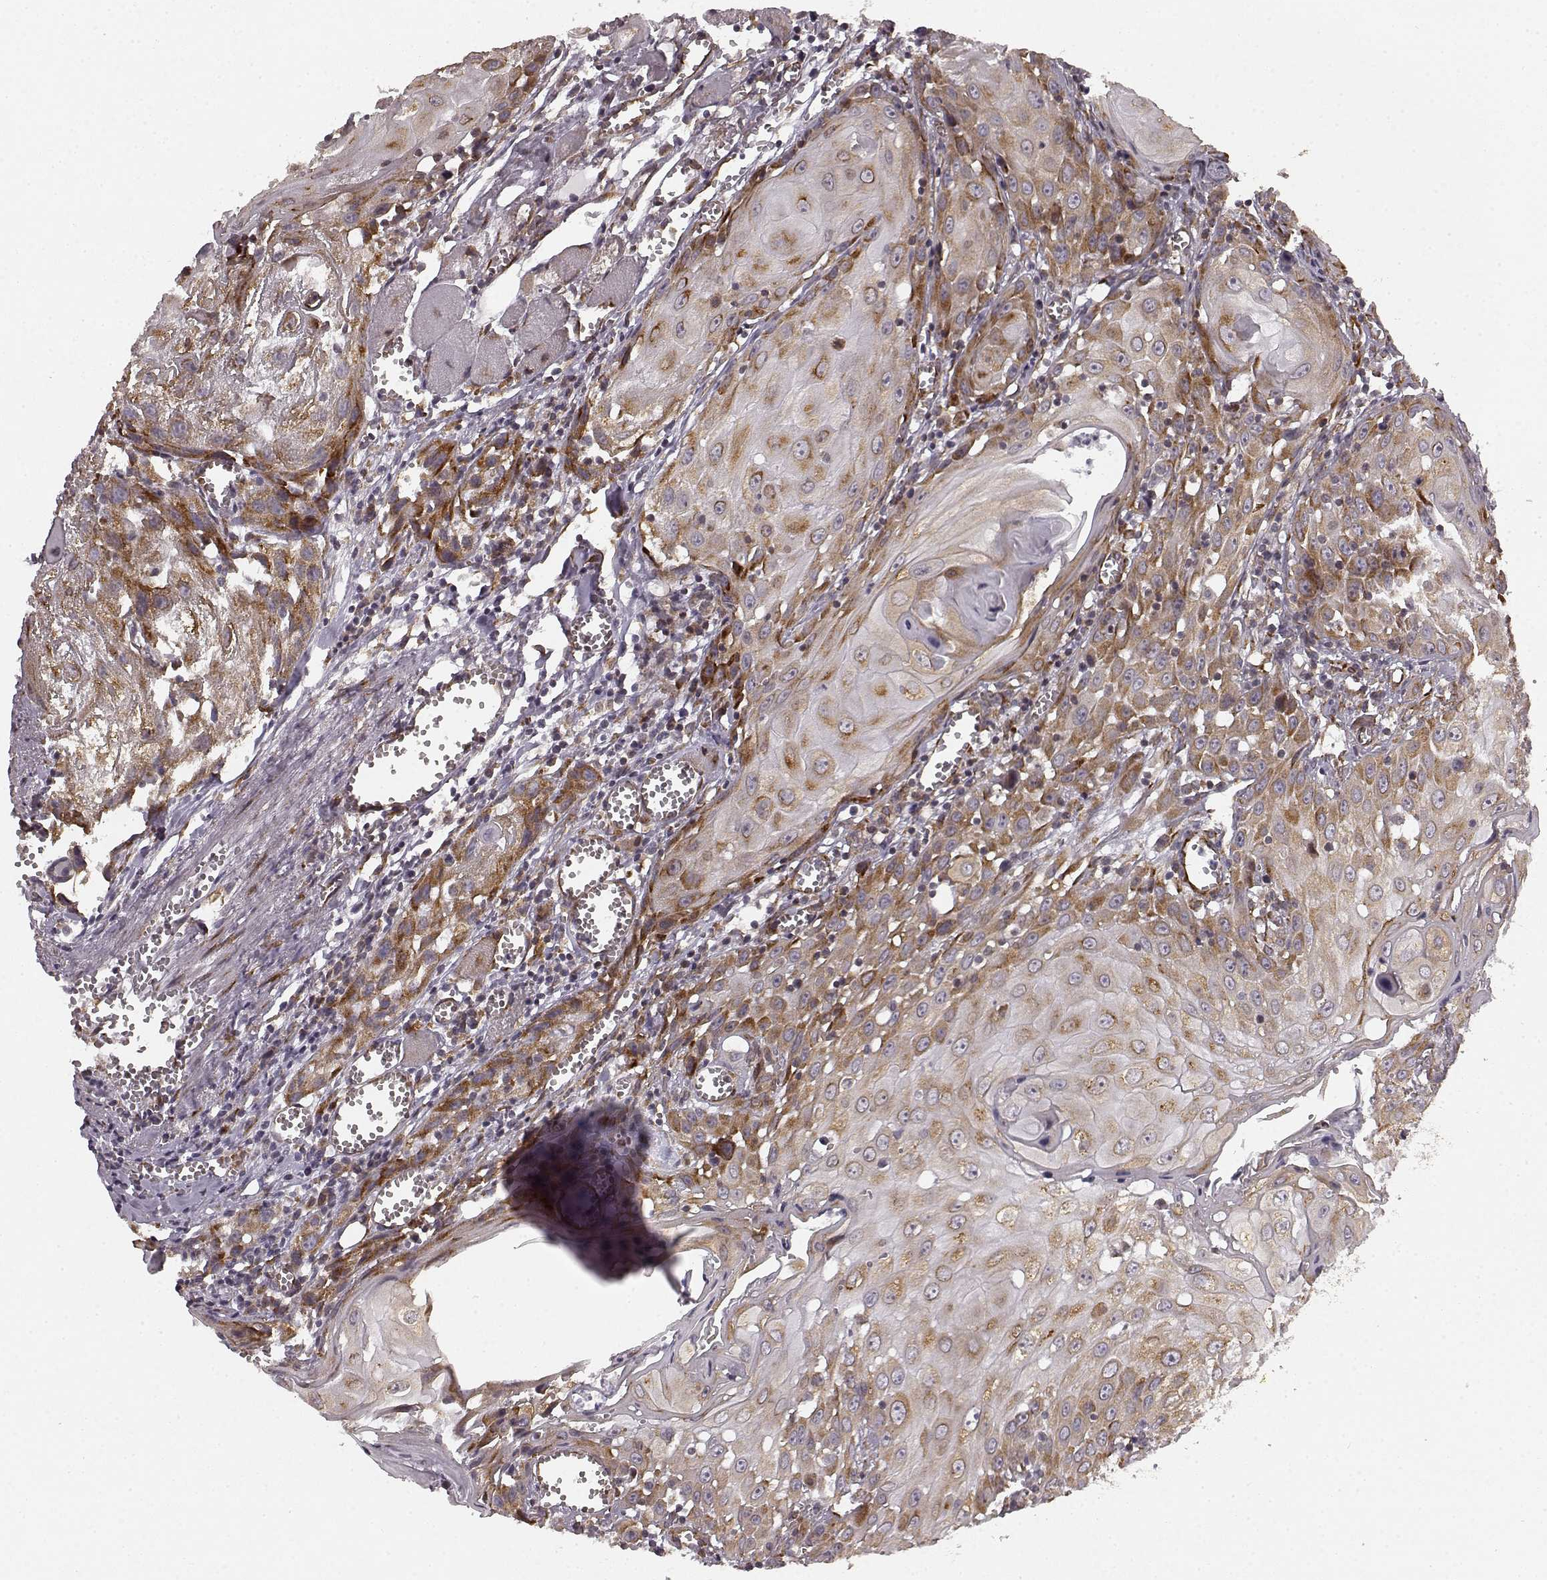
{"staining": {"intensity": "strong", "quantity": "25%-75%", "location": "cytoplasmic/membranous"}, "tissue": "head and neck cancer", "cell_type": "Tumor cells", "image_type": "cancer", "snomed": [{"axis": "morphology", "description": "Squamous cell carcinoma, NOS"}, {"axis": "topography", "description": "Head-Neck"}], "caption": "Immunohistochemistry histopathology image of human squamous cell carcinoma (head and neck) stained for a protein (brown), which demonstrates high levels of strong cytoplasmic/membranous positivity in approximately 25%-75% of tumor cells.", "gene": "TMEM14A", "patient": {"sex": "female", "age": 80}}